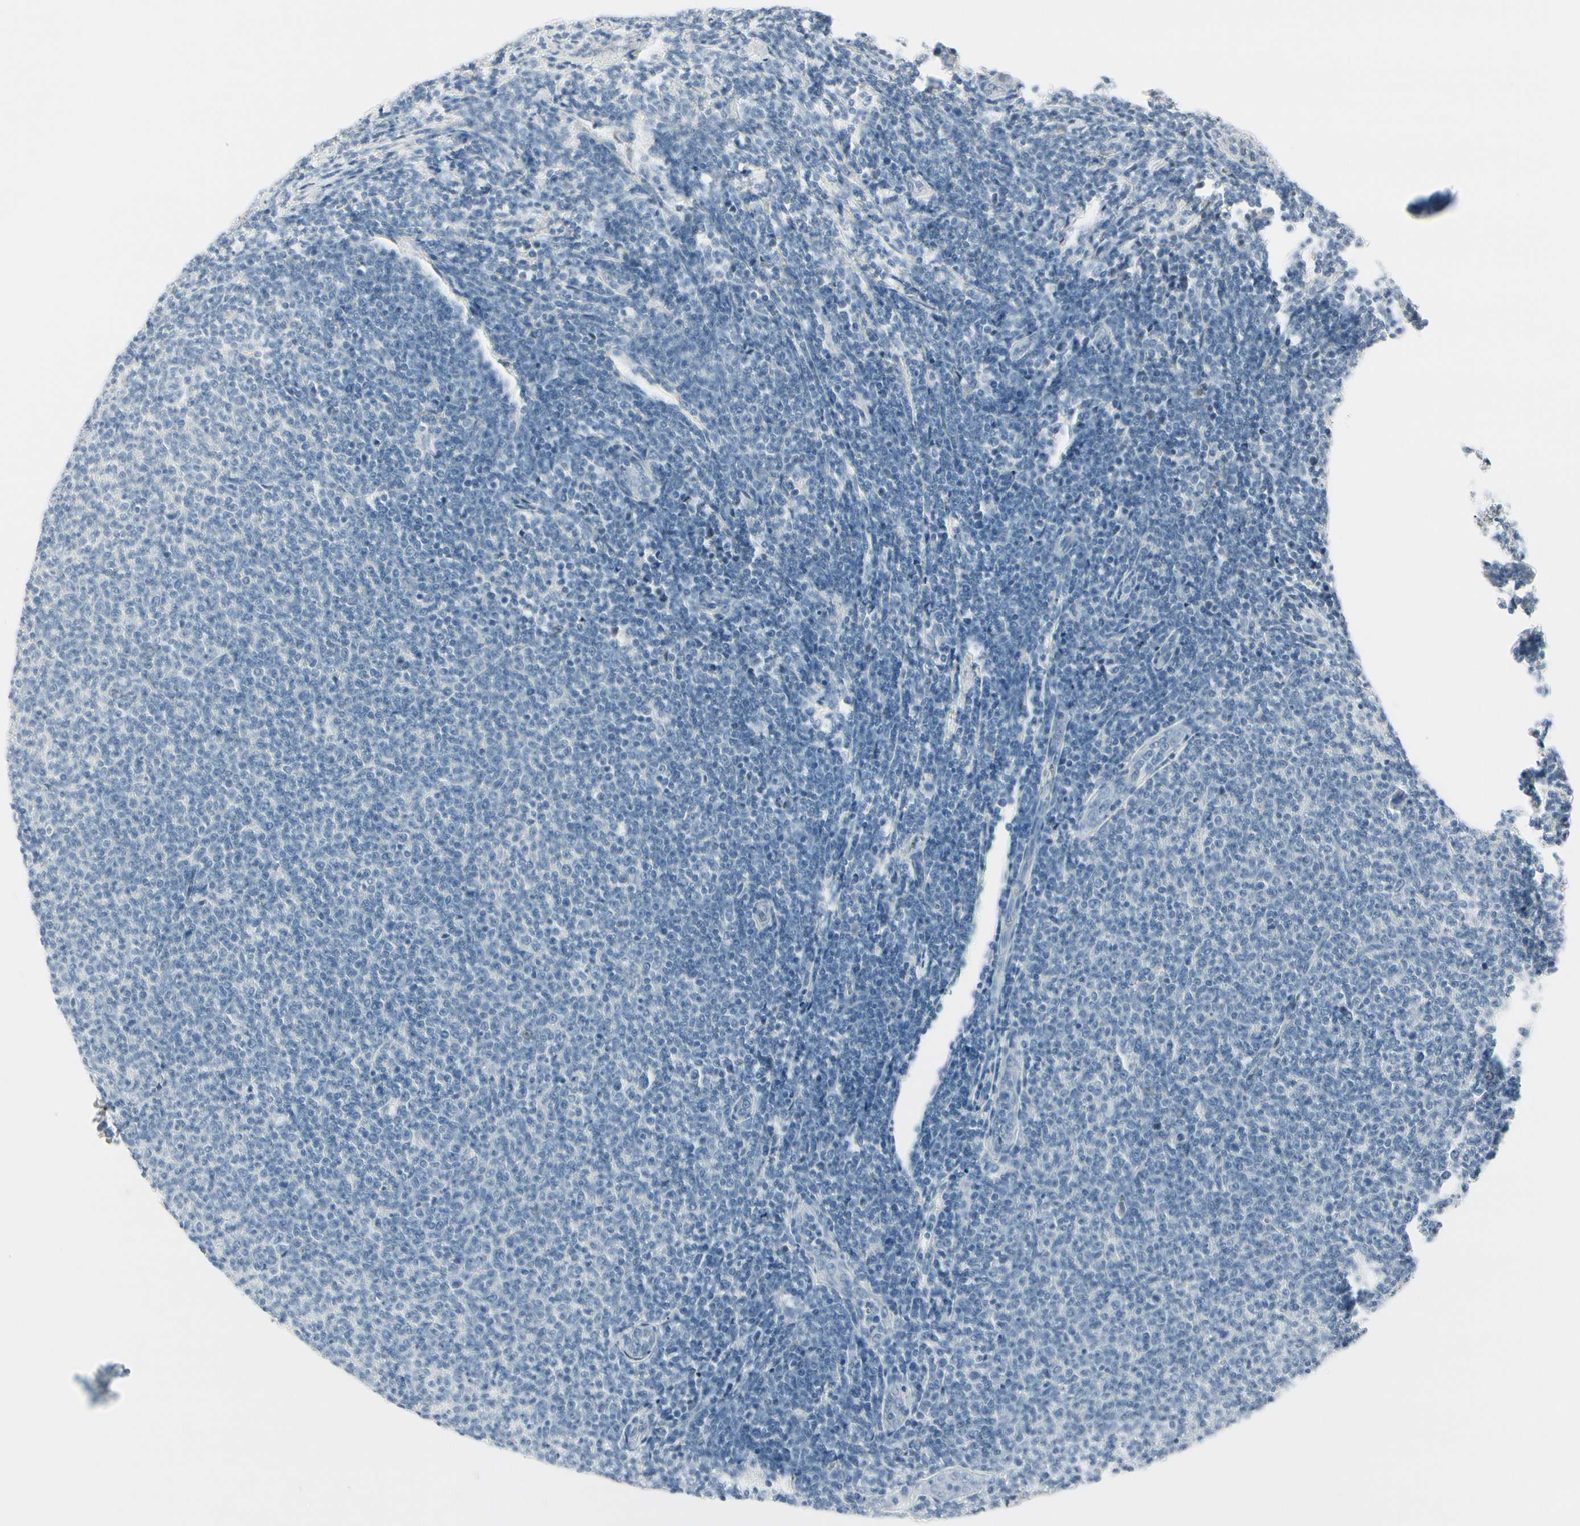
{"staining": {"intensity": "negative", "quantity": "none", "location": "none"}, "tissue": "lymphoma", "cell_type": "Tumor cells", "image_type": "cancer", "snomed": [{"axis": "morphology", "description": "Malignant lymphoma, non-Hodgkin's type, Low grade"}, {"axis": "topography", "description": "Lymph node"}], "caption": "IHC micrograph of human malignant lymphoma, non-Hodgkin's type (low-grade) stained for a protein (brown), which exhibits no expression in tumor cells.", "gene": "CDHR5", "patient": {"sex": "male", "age": 66}}